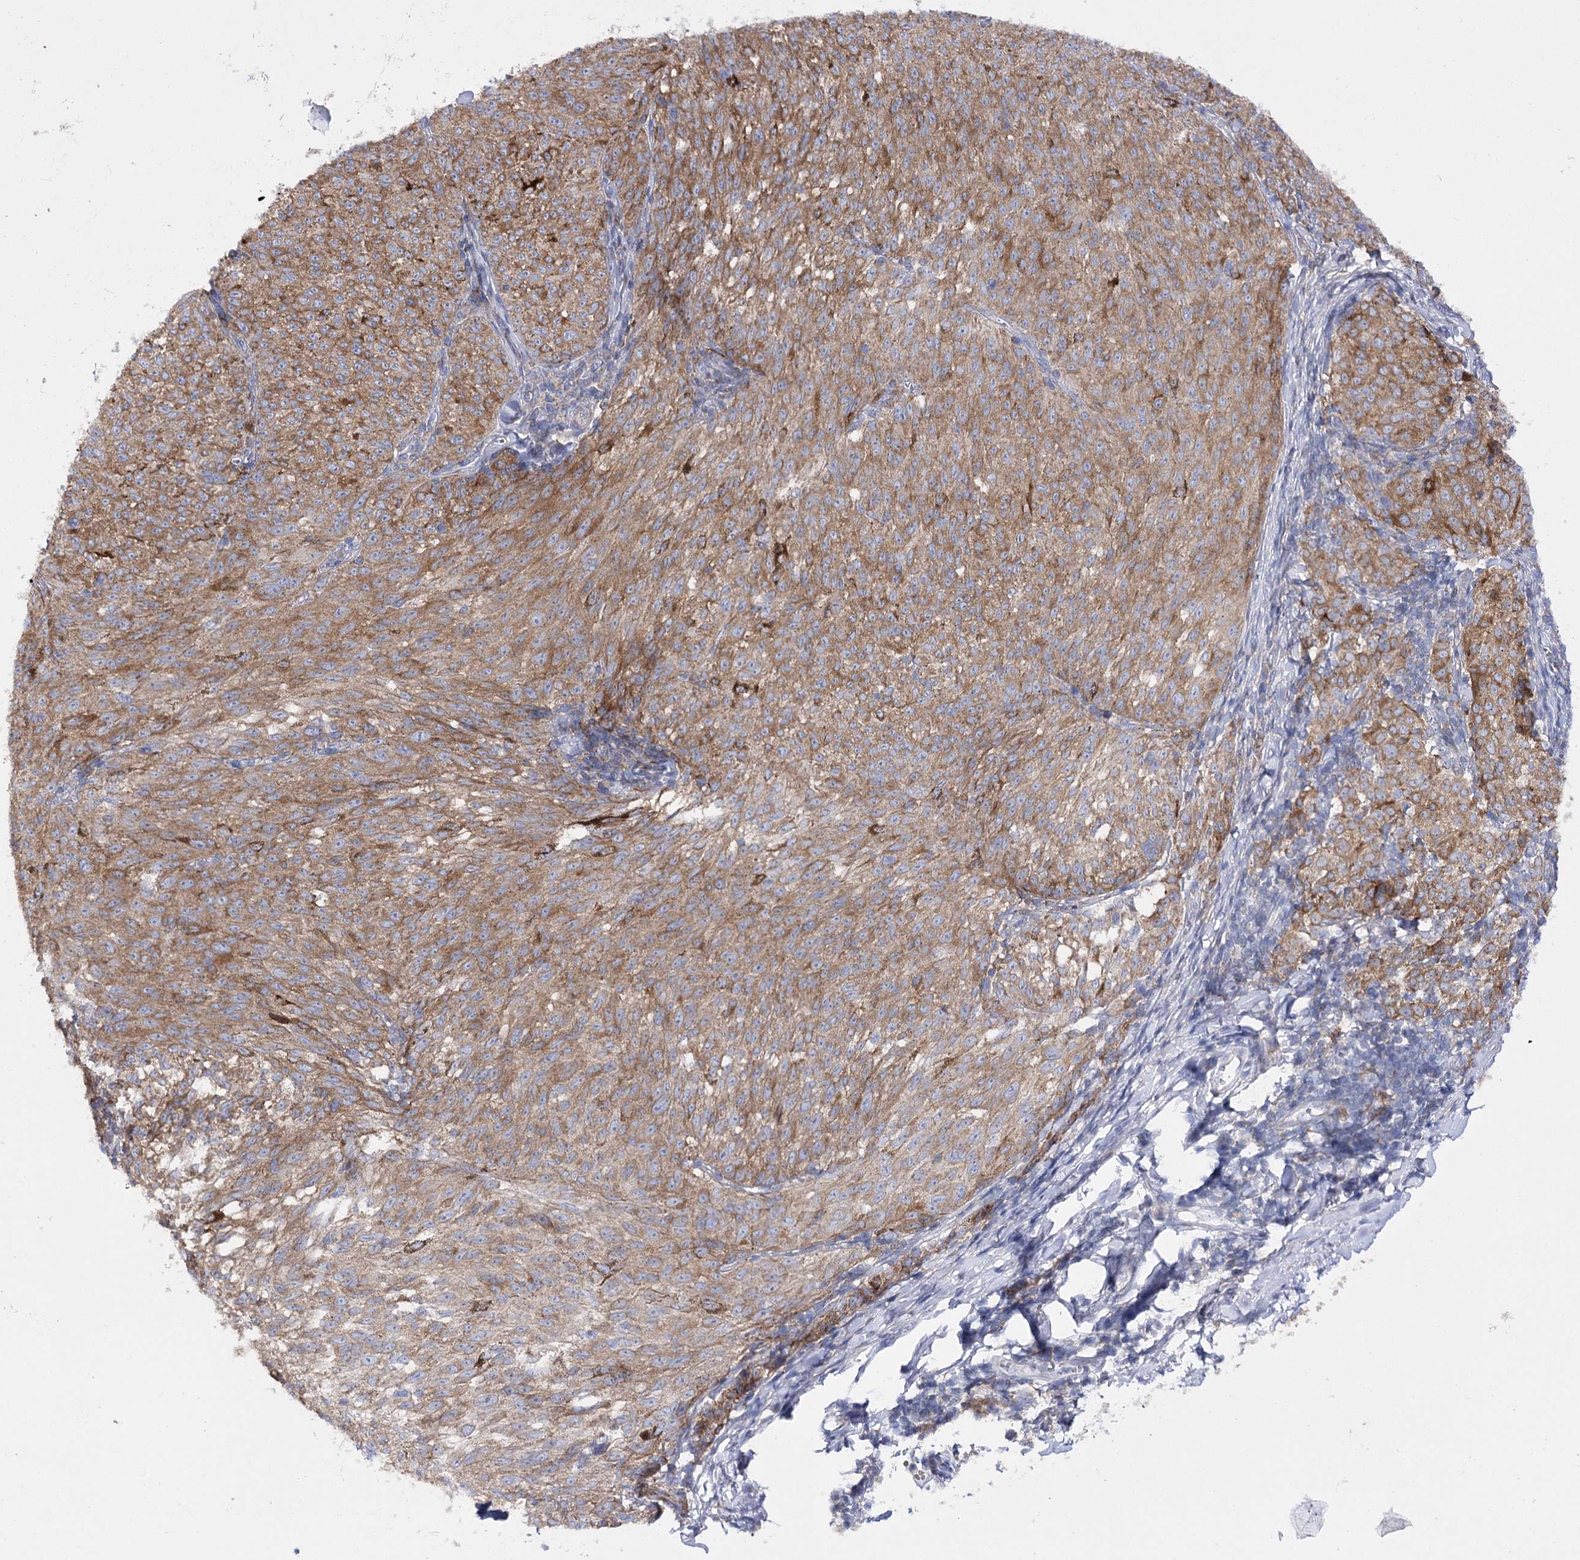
{"staining": {"intensity": "strong", "quantity": ">75%", "location": "cytoplasmic/membranous"}, "tissue": "melanoma", "cell_type": "Tumor cells", "image_type": "cancer", "snomed": [{"axis": "morphology", "description": "Malignant melanoma, NOS"}, {"axis": "topography", "description": "Skin"}], "caption": "Melanoma stained for a protein (brown) shows strong cytoplasmic/membranous positive expression in about >75% of tumor cells.", "gene": "COX15", "patient": {"sex": "female", "age": 72}}